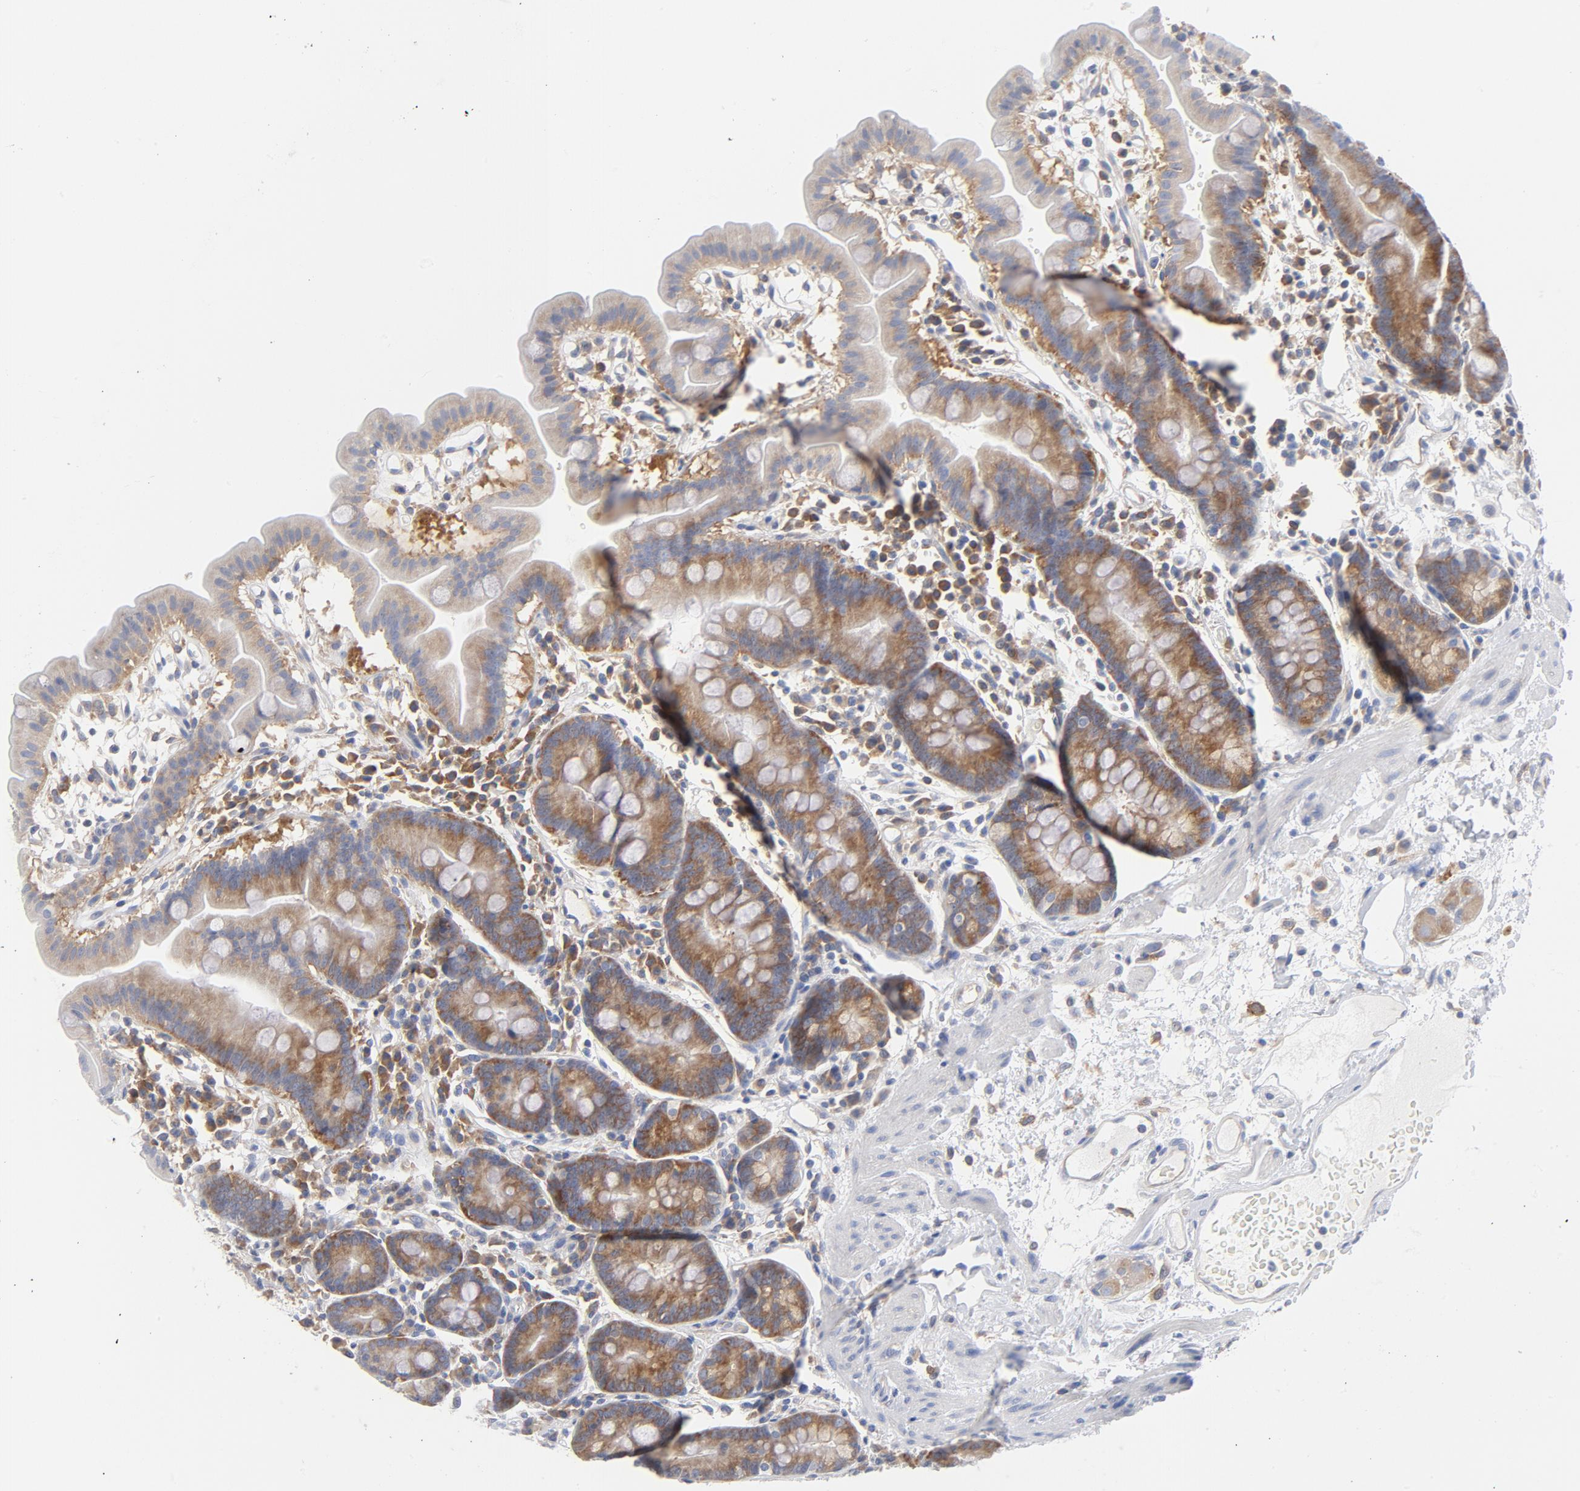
{"staining": {"intensity": "moderate", "quantity": "25%-75%", "location": "cytoplasmic/membranous"}, "tissue": "duodenum", "cell_type": "Glandular cells", "image_type": "normal", "snomed": [{"axis": "morphology", "description": "Normal tissue, NOS"}, {"axis": "topography", "description": "Duodenum"}], "caption": "Protein staining of unremarkable duodenum reveals moderate cytoplasmic/membranous staining in approximately 25%-75% of glandular cells.", "gene": "CD86", "patient": {"sex": "male", "age": 50}}